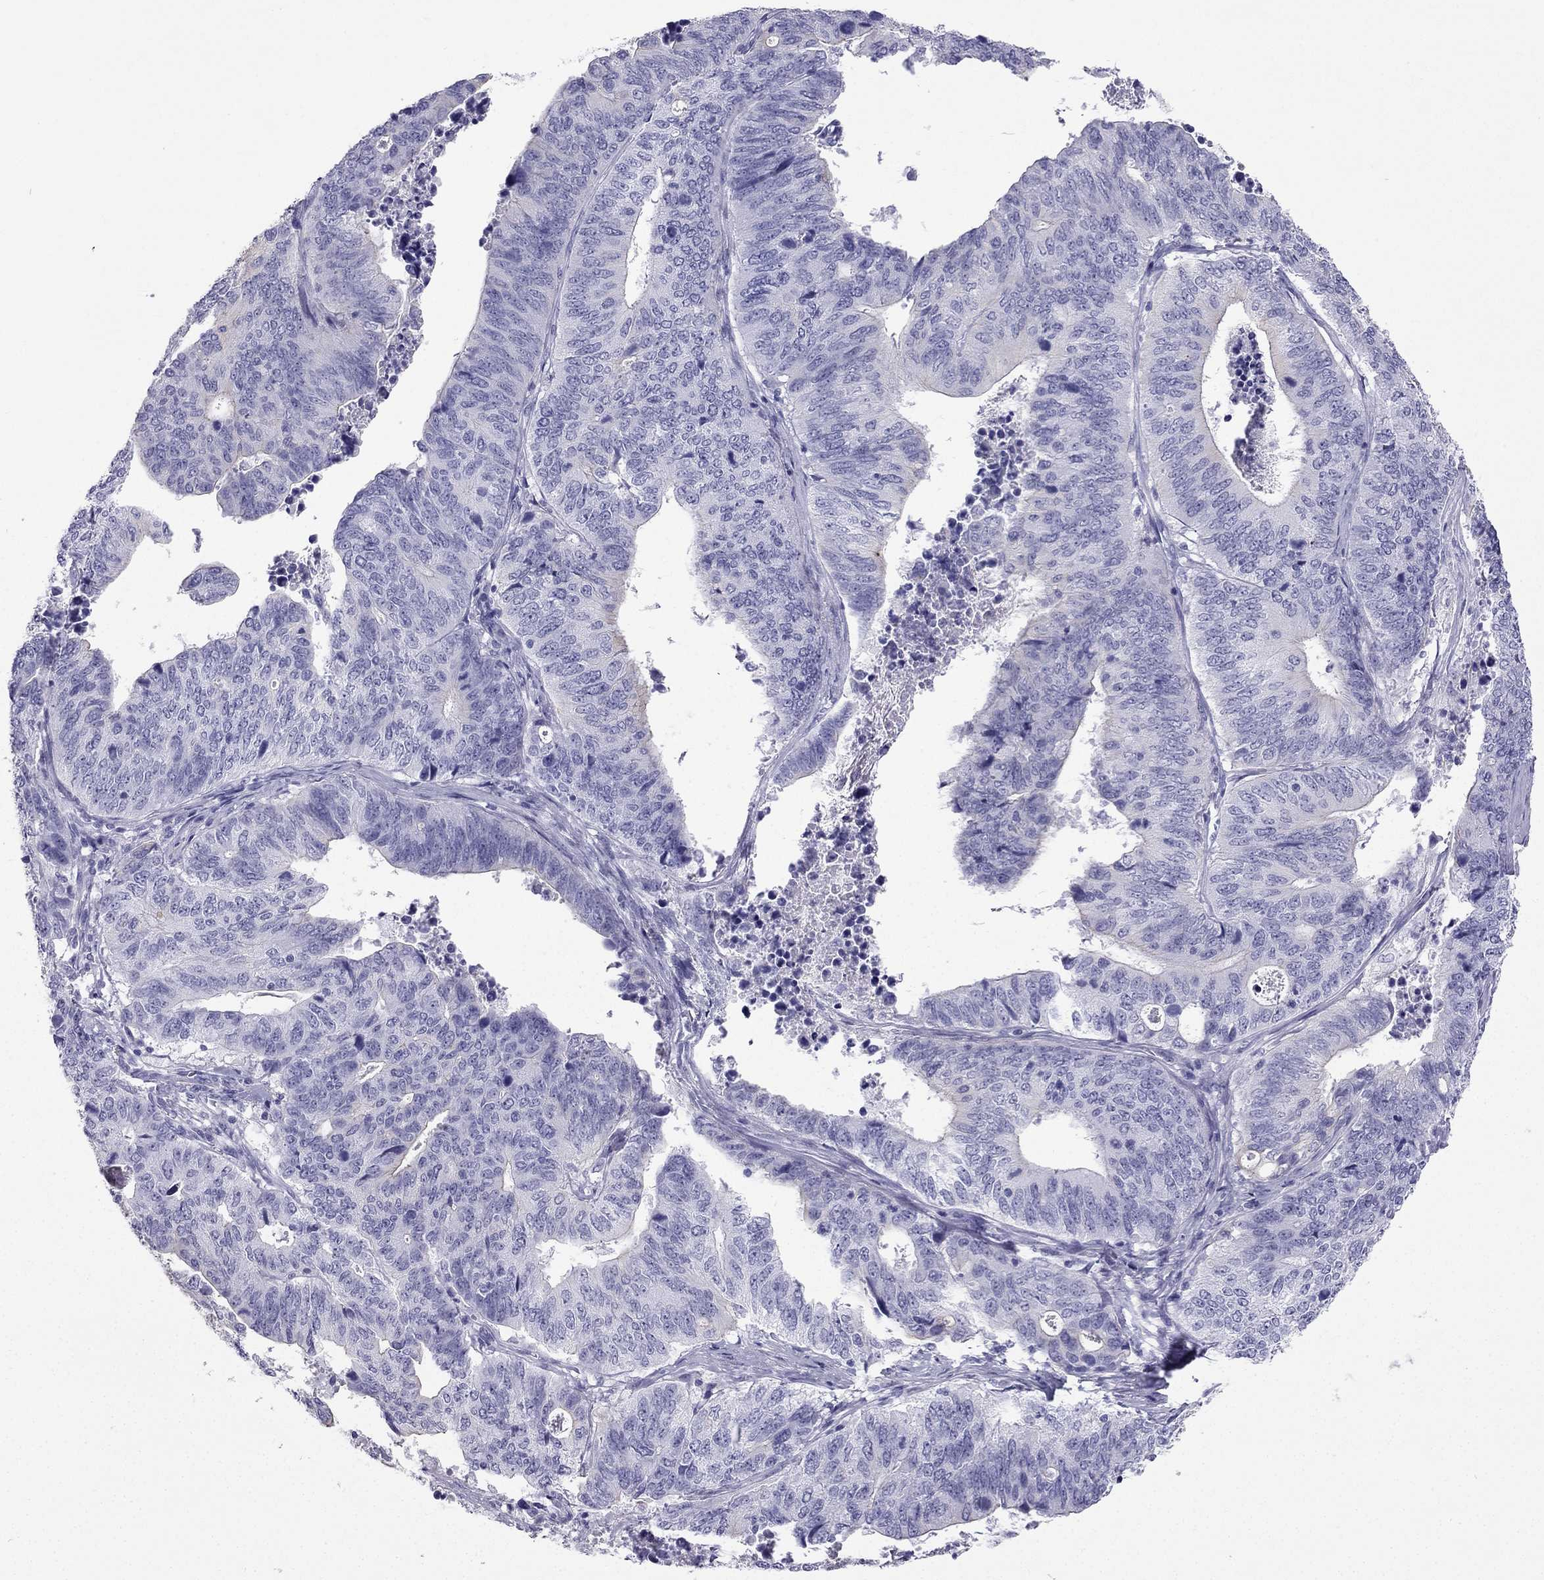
{"staining": {"intensity": "negative", "quantity": "none", "location": "none"}, "tissue": "stomach cancer", "cell_type": "Tumor cells", "image_type": "cancer", "snomed": [{"axis": "morphology", "description": "Adenocarcinoma, NOS"}, {"axis": "topography", "description": "Stomach, upper"}], "caption": "Tumor cells are negative for brown protein staining in adenocarcinoma (stomach).", "gene": "GJA8", "patient": {"sex": "female", "age": 67}}